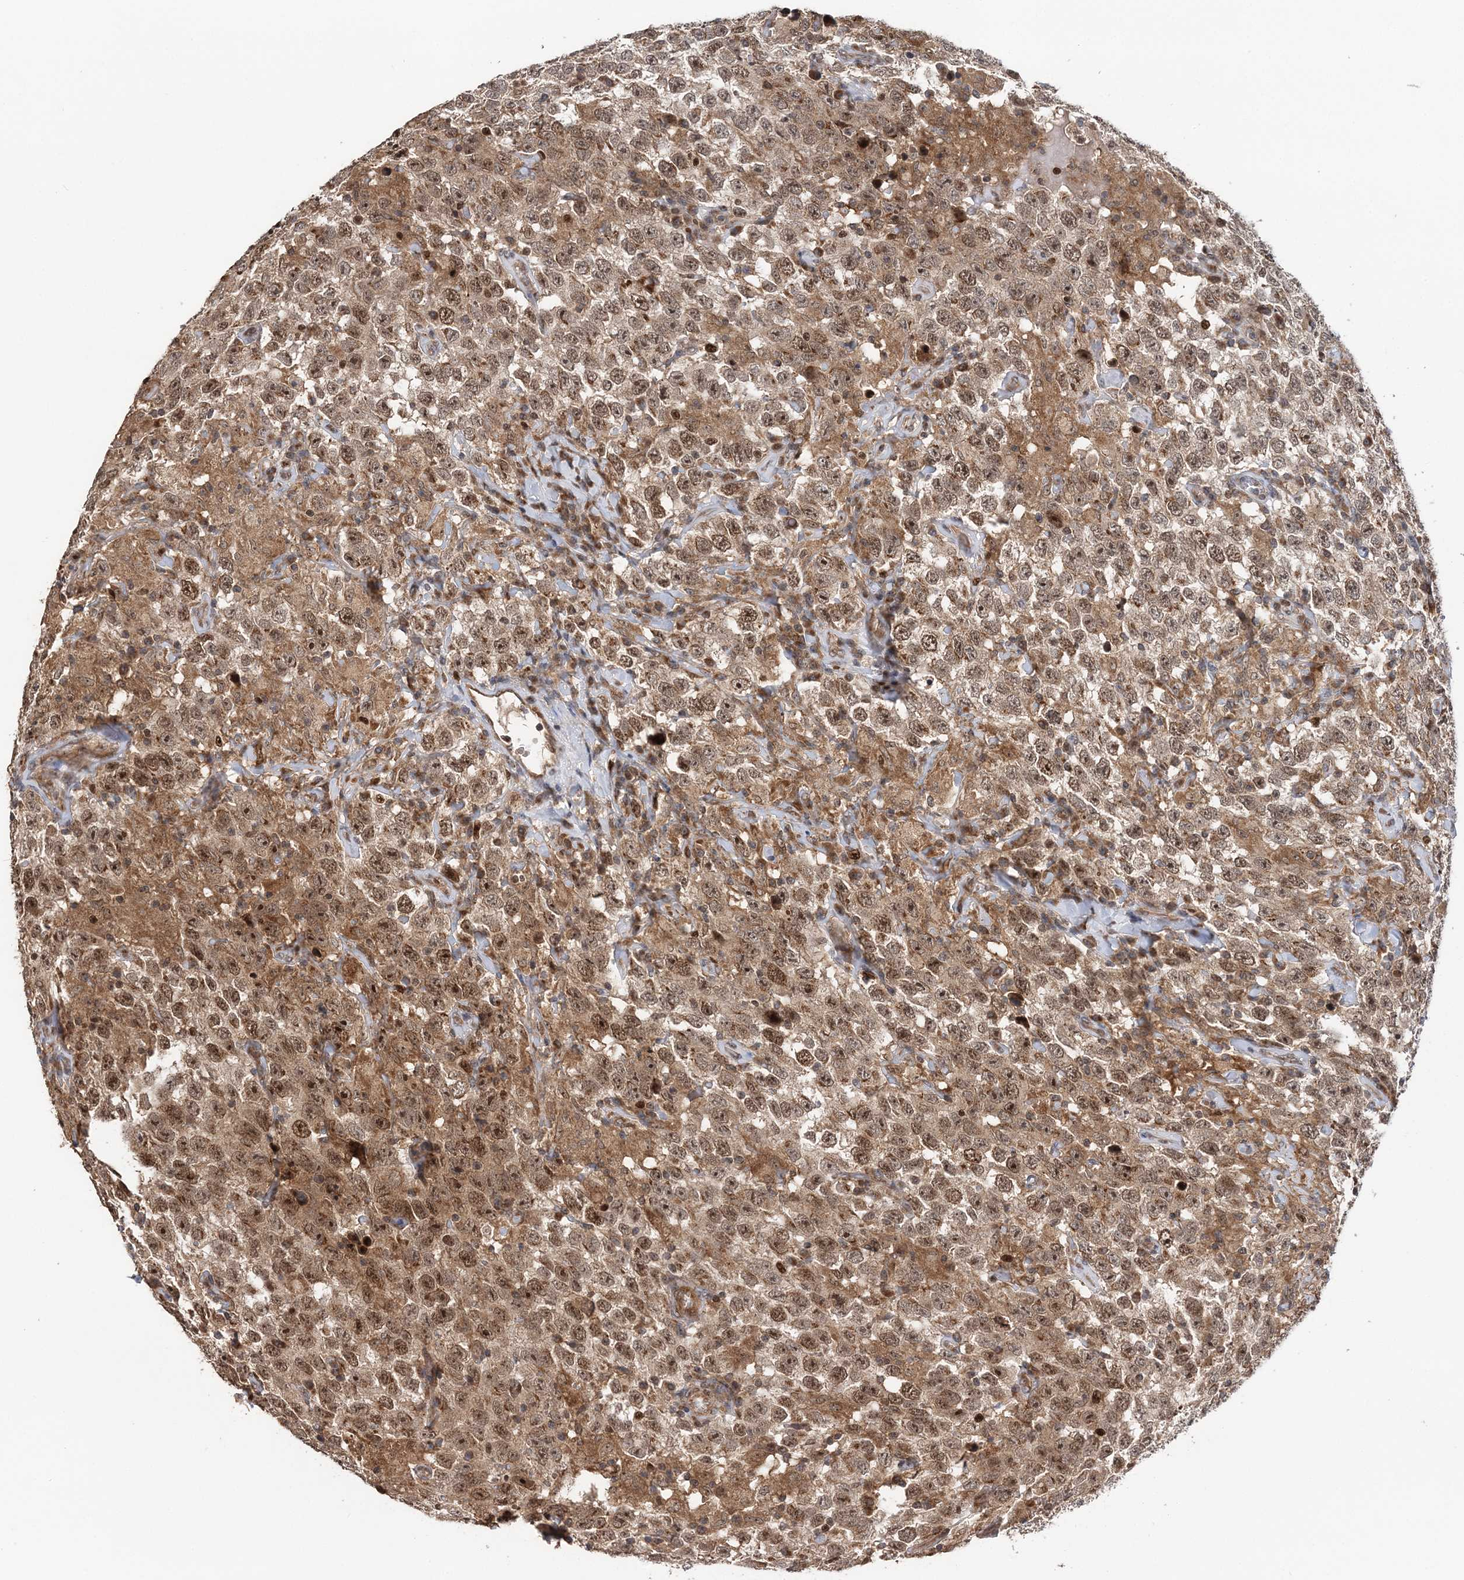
{"staining": {"intensity": "moderate", "quantity": ">75%", "location": "cytoplasmic/membranous,nuclear"}, "tissue": "testis cancer", "cell_type": "Tumor cells", "image_type": "cancer", "snomed": [{"axis": "morphology", "description": "Seminoma, NOS"}, {"axis": "topography", "description": "Testis"}], "caption": "IHC image of neoplastic tissue: testis cancer (seminoma) stained using immunohistochemistry demonstrates medium levels of moderate protein expression localized specifically in the cytoplasmic/membranous and nuclear of tumor cells, appearing as a cytoplasmic/membranous and nuclear brown color.", "gene": "KIF4A", "patient": {"sex": "male", "age": 41}}